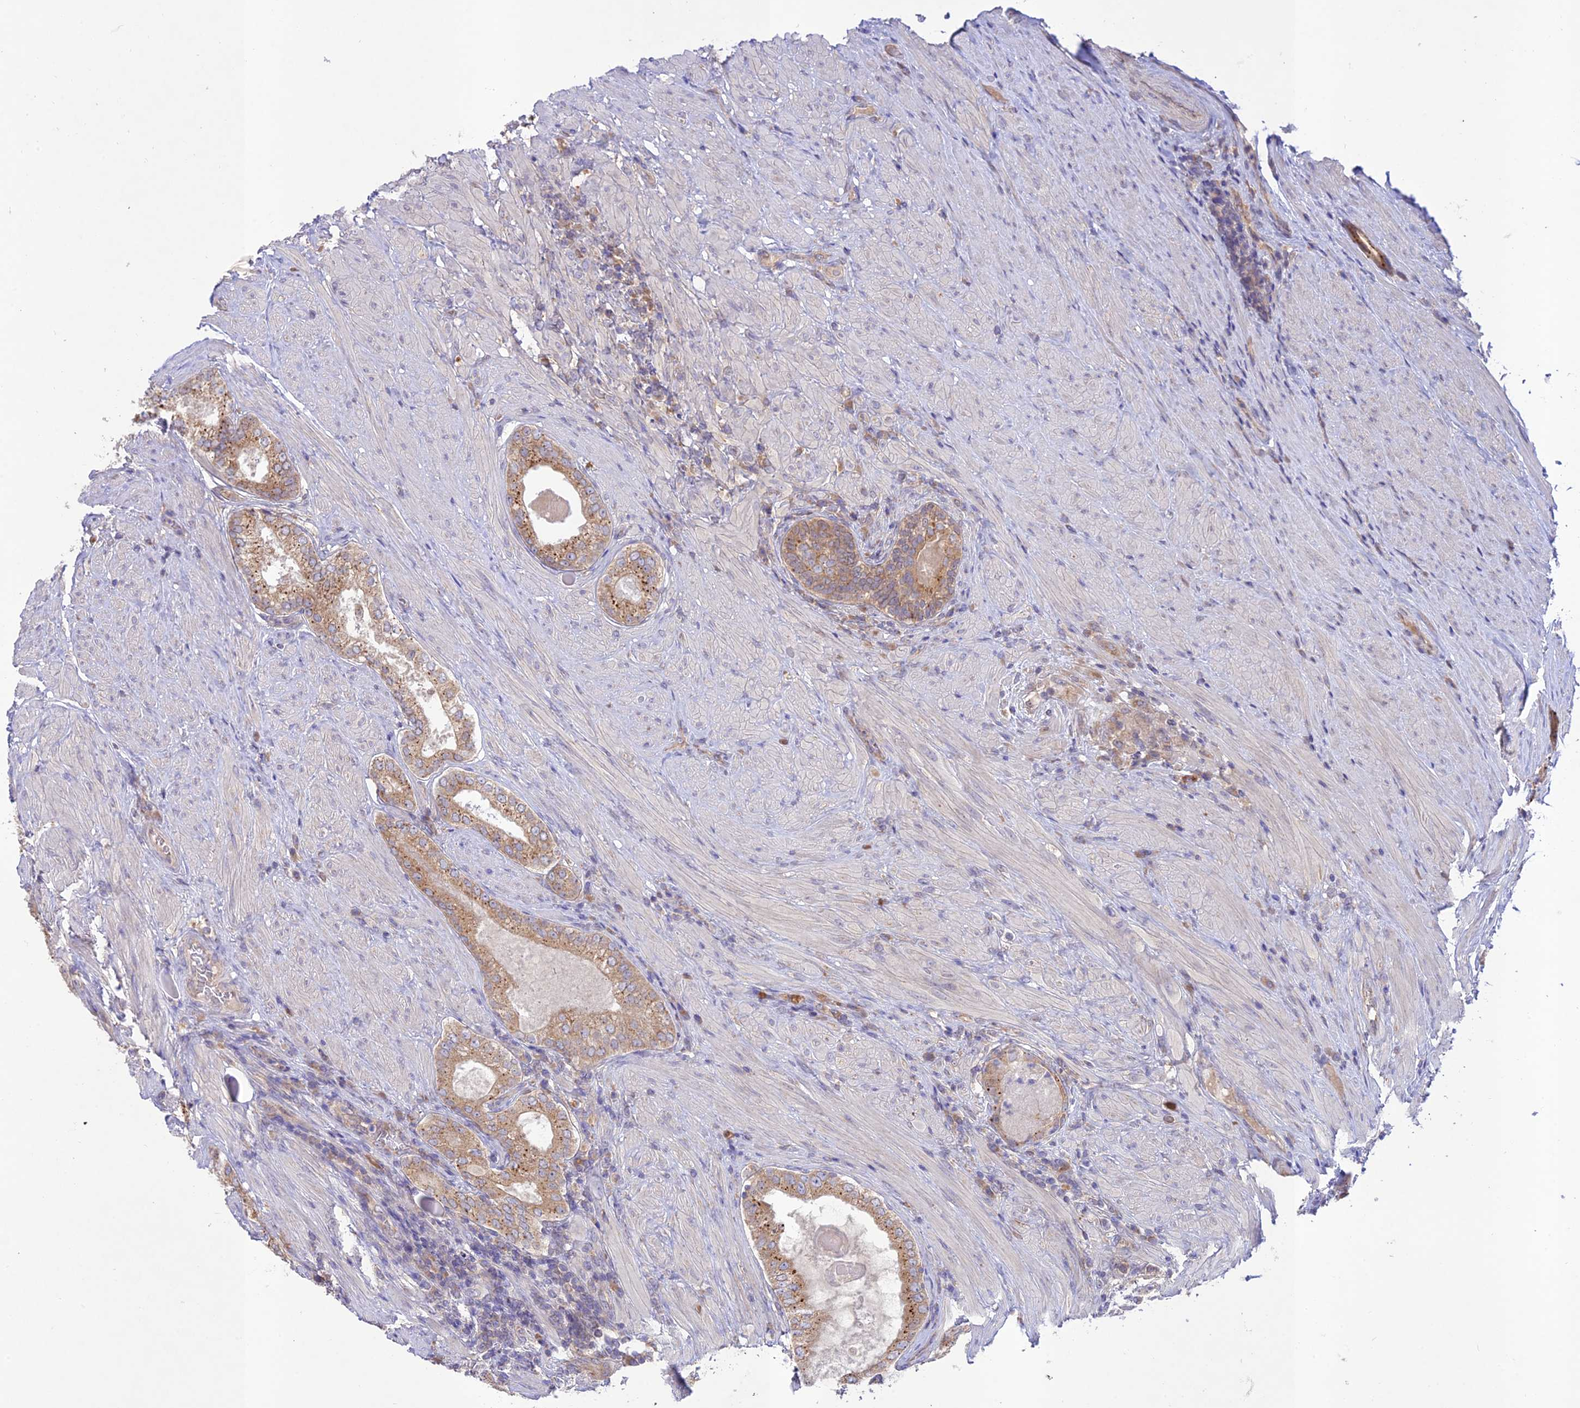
{"staining": {"intensity": "moderate", "quantity": ">75%", "location": "cytoplasmic/membranous"}, "tissue": "prostate cancer", "cell_type": "Tumor cells", "image_type": "cancer", "snomed": [{"axis": "morphology", "description": "Adenocarcinoma, Low grade"}, {"axis": "topography", "description": "Prostate"}], "caption": "Tumor cells demonstrate medium levels of moderate cytoplasmic/membranous expression in about >75% of cells in prostate cancer.", "gene": "TMEM259", "patient": {"sex": "male", "age": 68}}